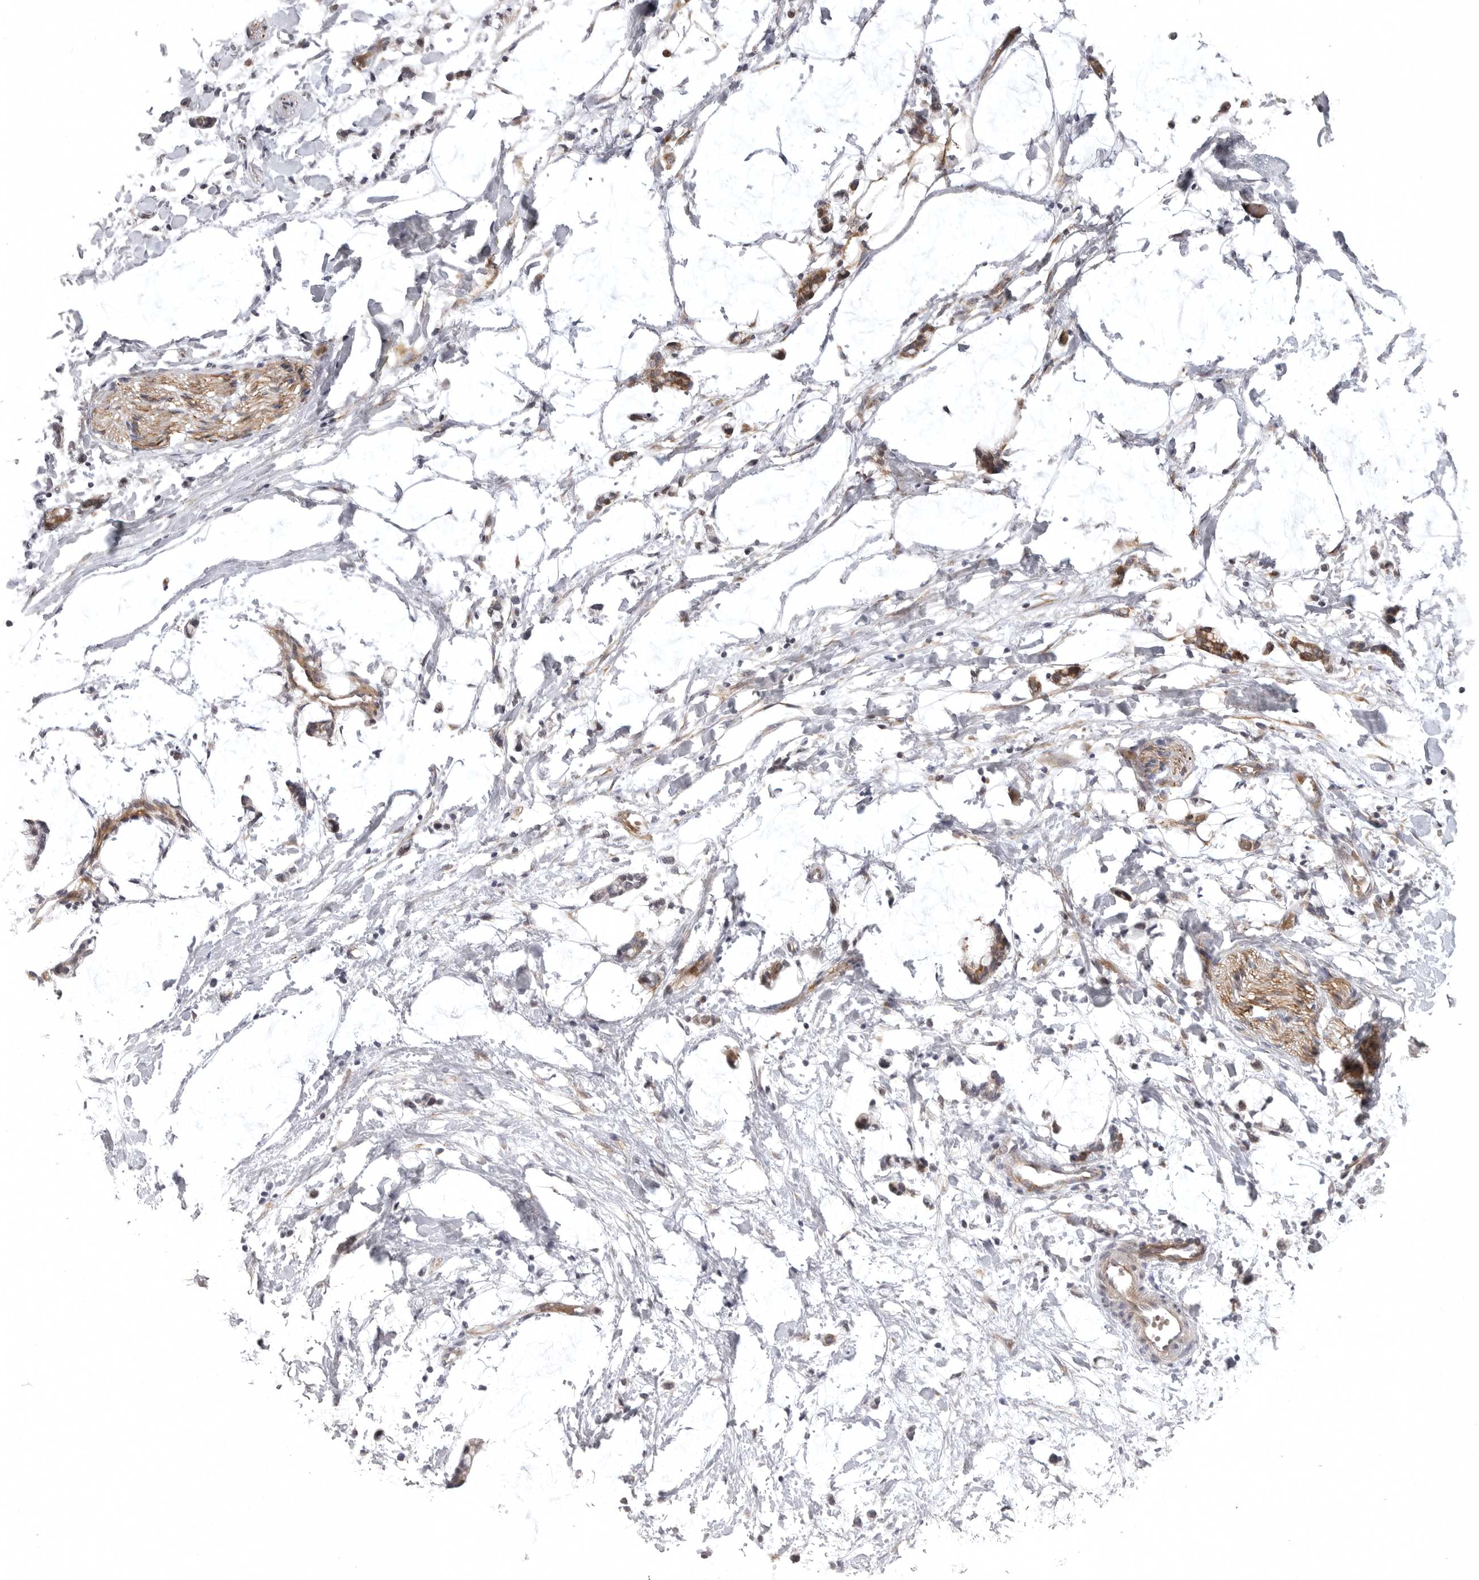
{"staining": {"intensity": "negative", "quantity": "none", "location": "none"}, "tissue": "adipose tissue", "cell_type": "Adipocytes", "image_type": "normal", "snomed": [{"axis": "morphology", "description": "Normal tissue, NOS"}, {"axis": "morphology", "description": "Adenocarcinoma, NOS"}, {"axis": "topography", "description": "Colon"}, {"axis": "topography", "description": "Peripheral nerve tissue"}], "caption": "Immunohistochemistry histopathology image of benign adipose tissue: adipose tissue stained with DAB (3,3'-diaminobenzidine) exhibits no significant protein positivity in adipocytes.", "gene": "CD300LD", "patient": {"sex": "male", "age": 14}}